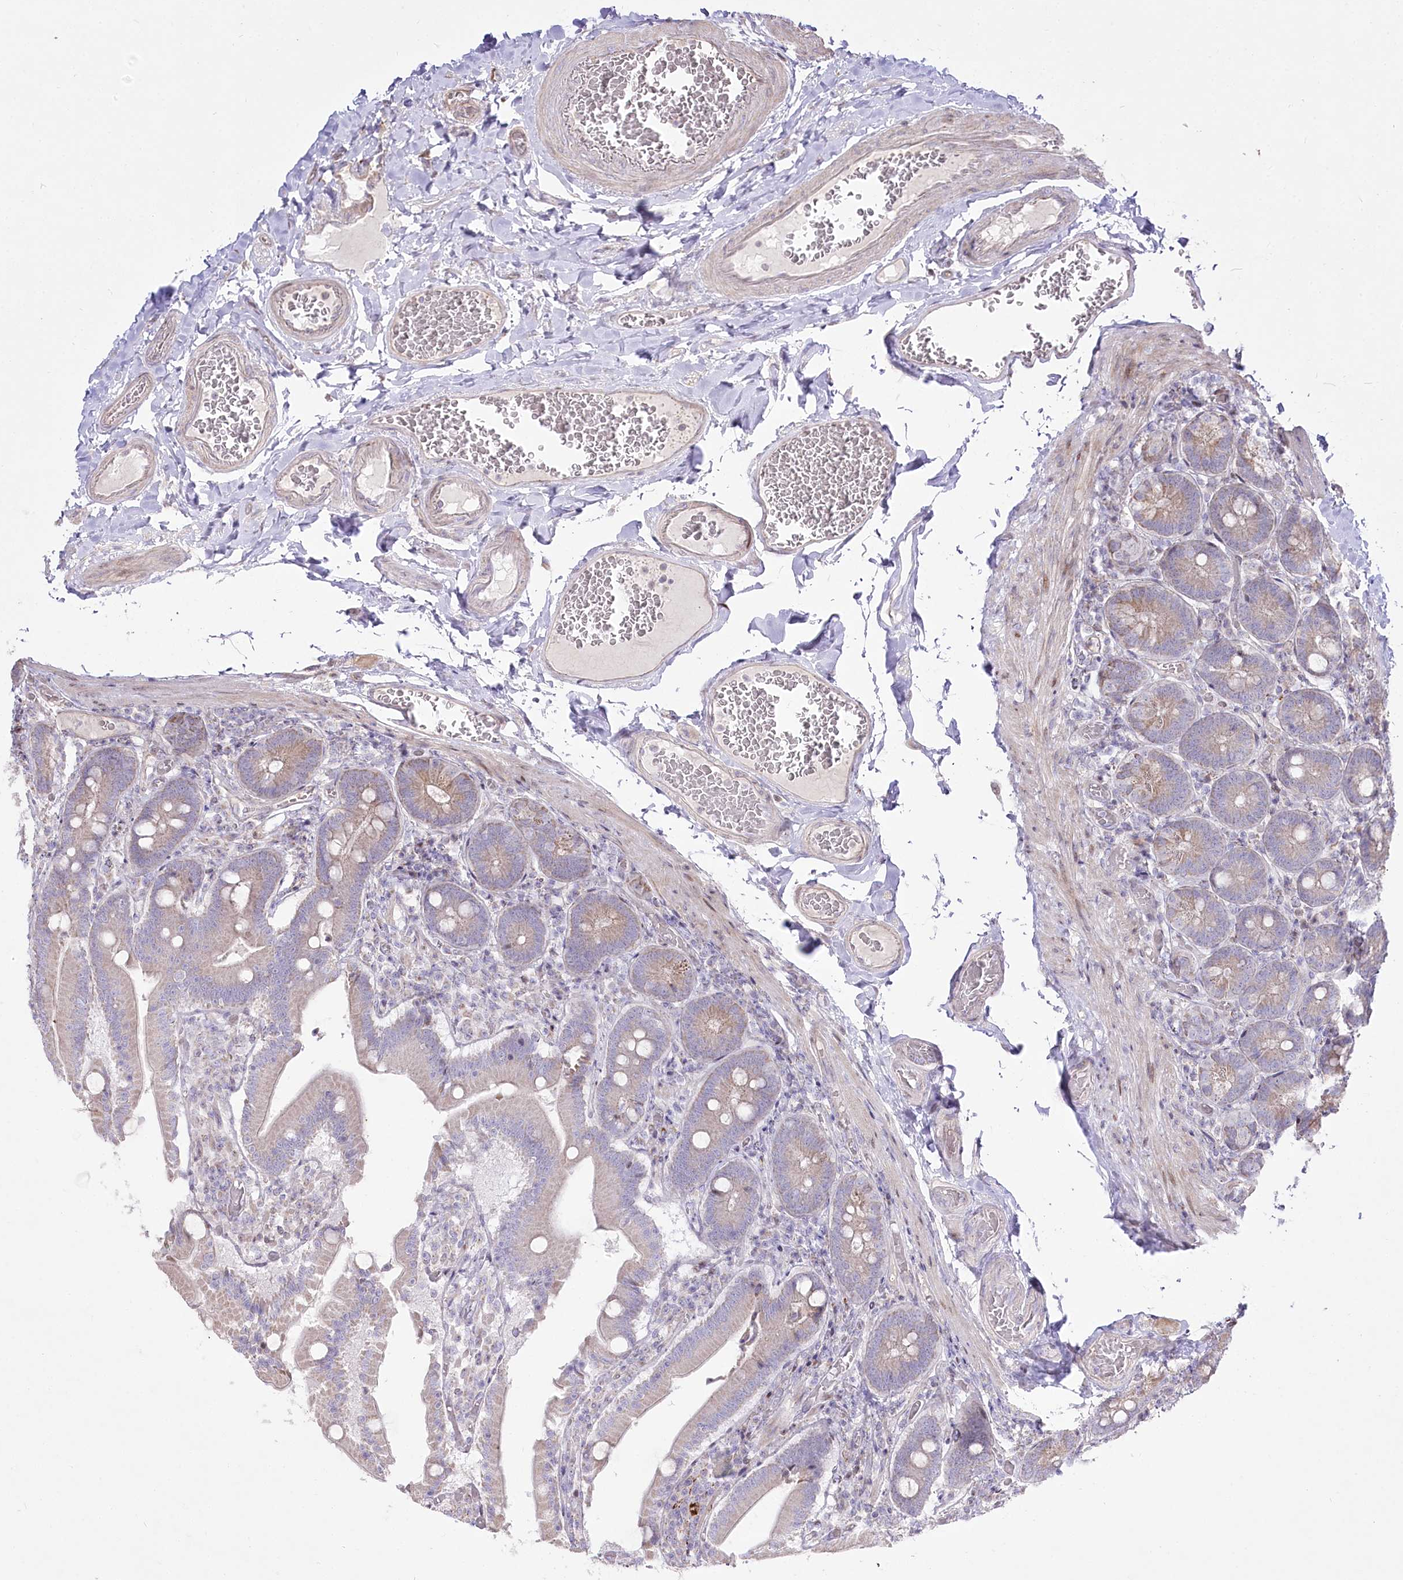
{"staining": {"intensity": "weak", "quantity": "25%-75%", "location": "cytoplasmic/membranous"}, "tissue": "duodenum", "cell_type": "Glandular cells", "image_type": "normal", "snomed": [{"axis": "morphology", "description": "Normal tissue, NOS"}, {"axis": "topography", "description": "Duodenum"}], "caption": "An immunohistochemistry photomicrograph of unremarkable tissue is shown. Protein staining in brown labels weak cytoplasmic/membranous positivity in duodenum within glandular cells.", "gene": "CEP164", "patient": {"sex": "female", "age": 62}}